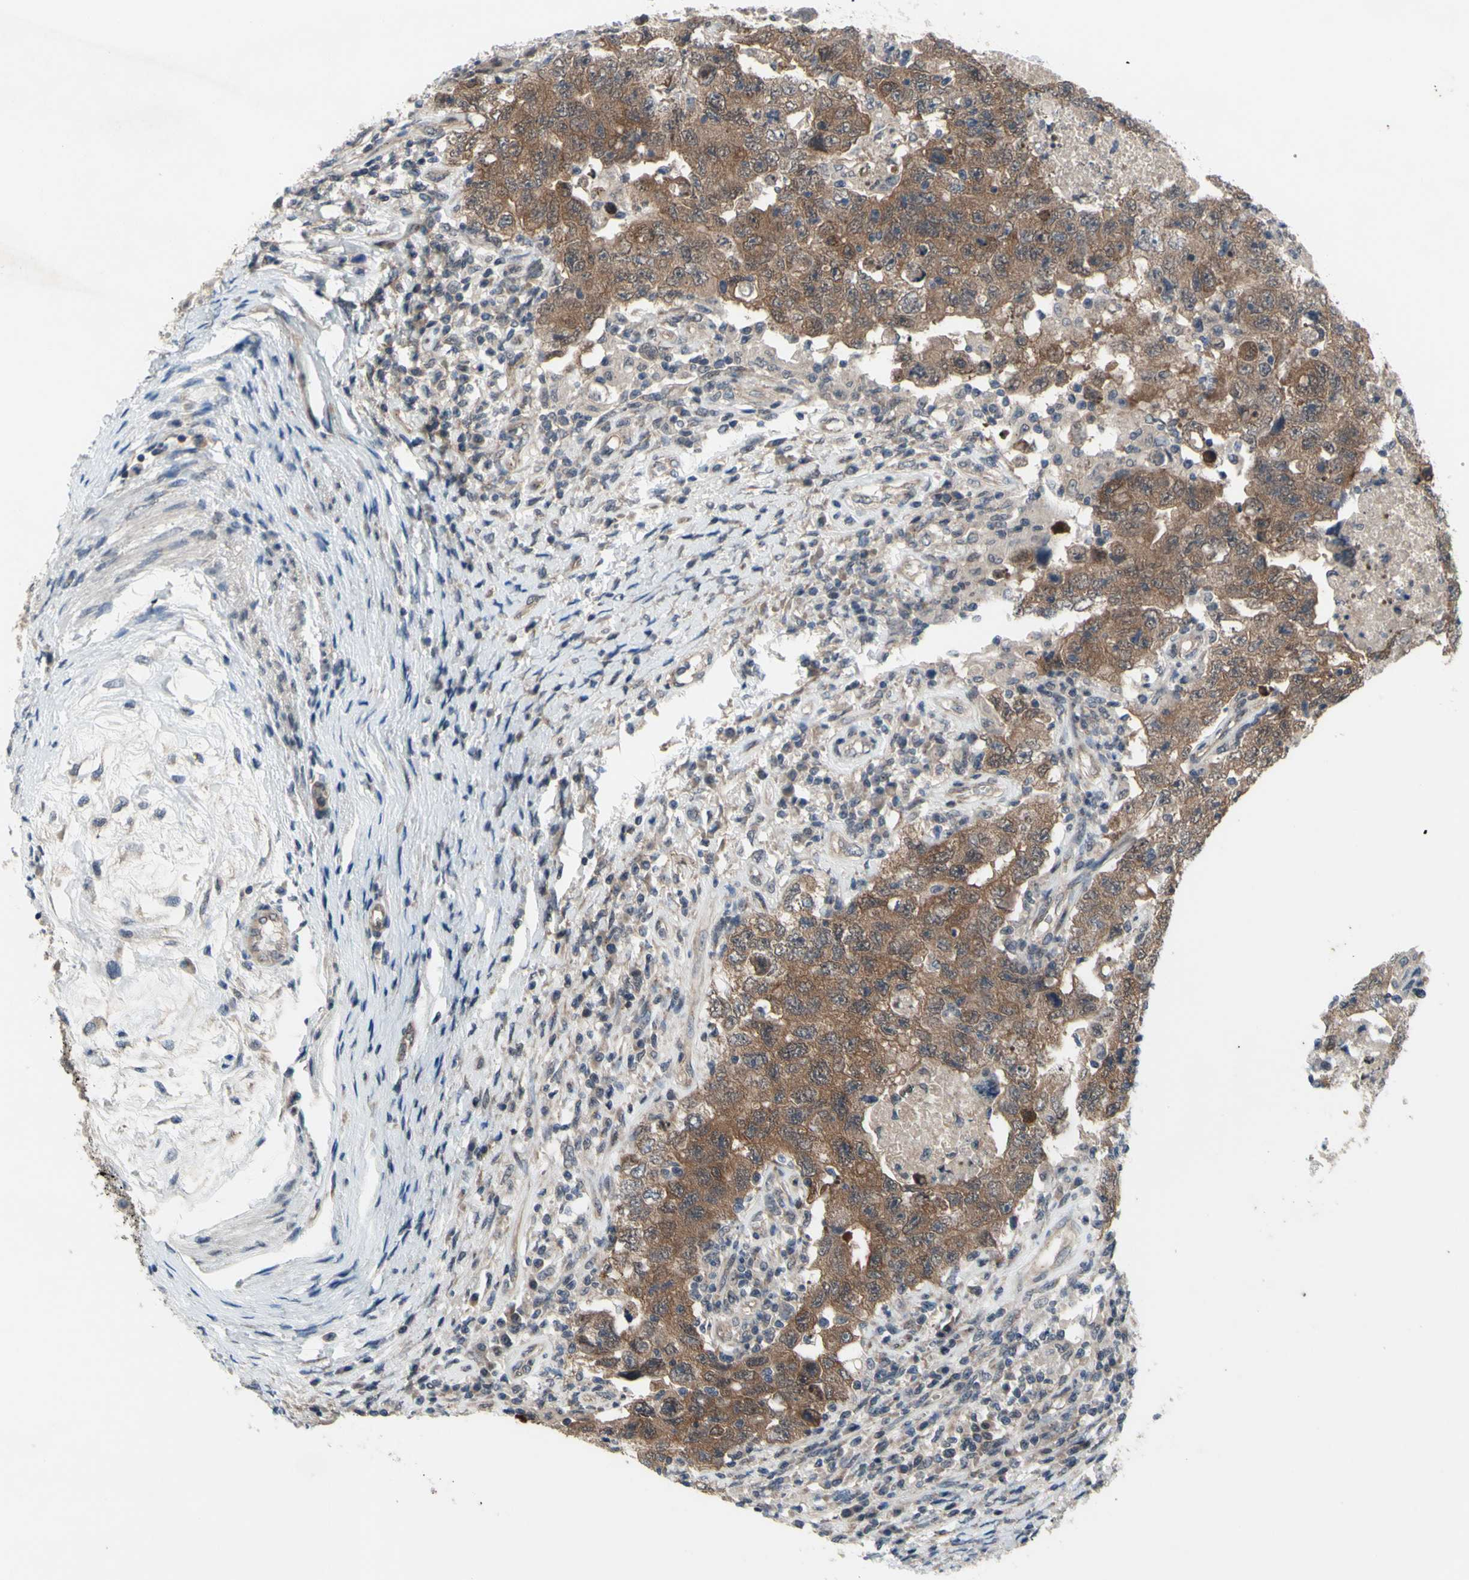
{"staining": {"intensity": "moderate", "quantity": ">75%", "location": "cytoplasmic/membranous"}, "tissue": "testis cancer", "cell_type": "Tumor cells", "image_type": "cancer", "snomed": [{"axis": "morphology", "description": "Carcinoma, Embryonal, NOS"}, {"axis": "topography", "description": "Testis"}], "caption": "Tumor cells reveal medium levels of moderate cytoplasmic/membranous positivity in about >75% of cells in human testis cancer.", "gene": "TRDMT1", "patient": {"sex": "male", "age": 26}}